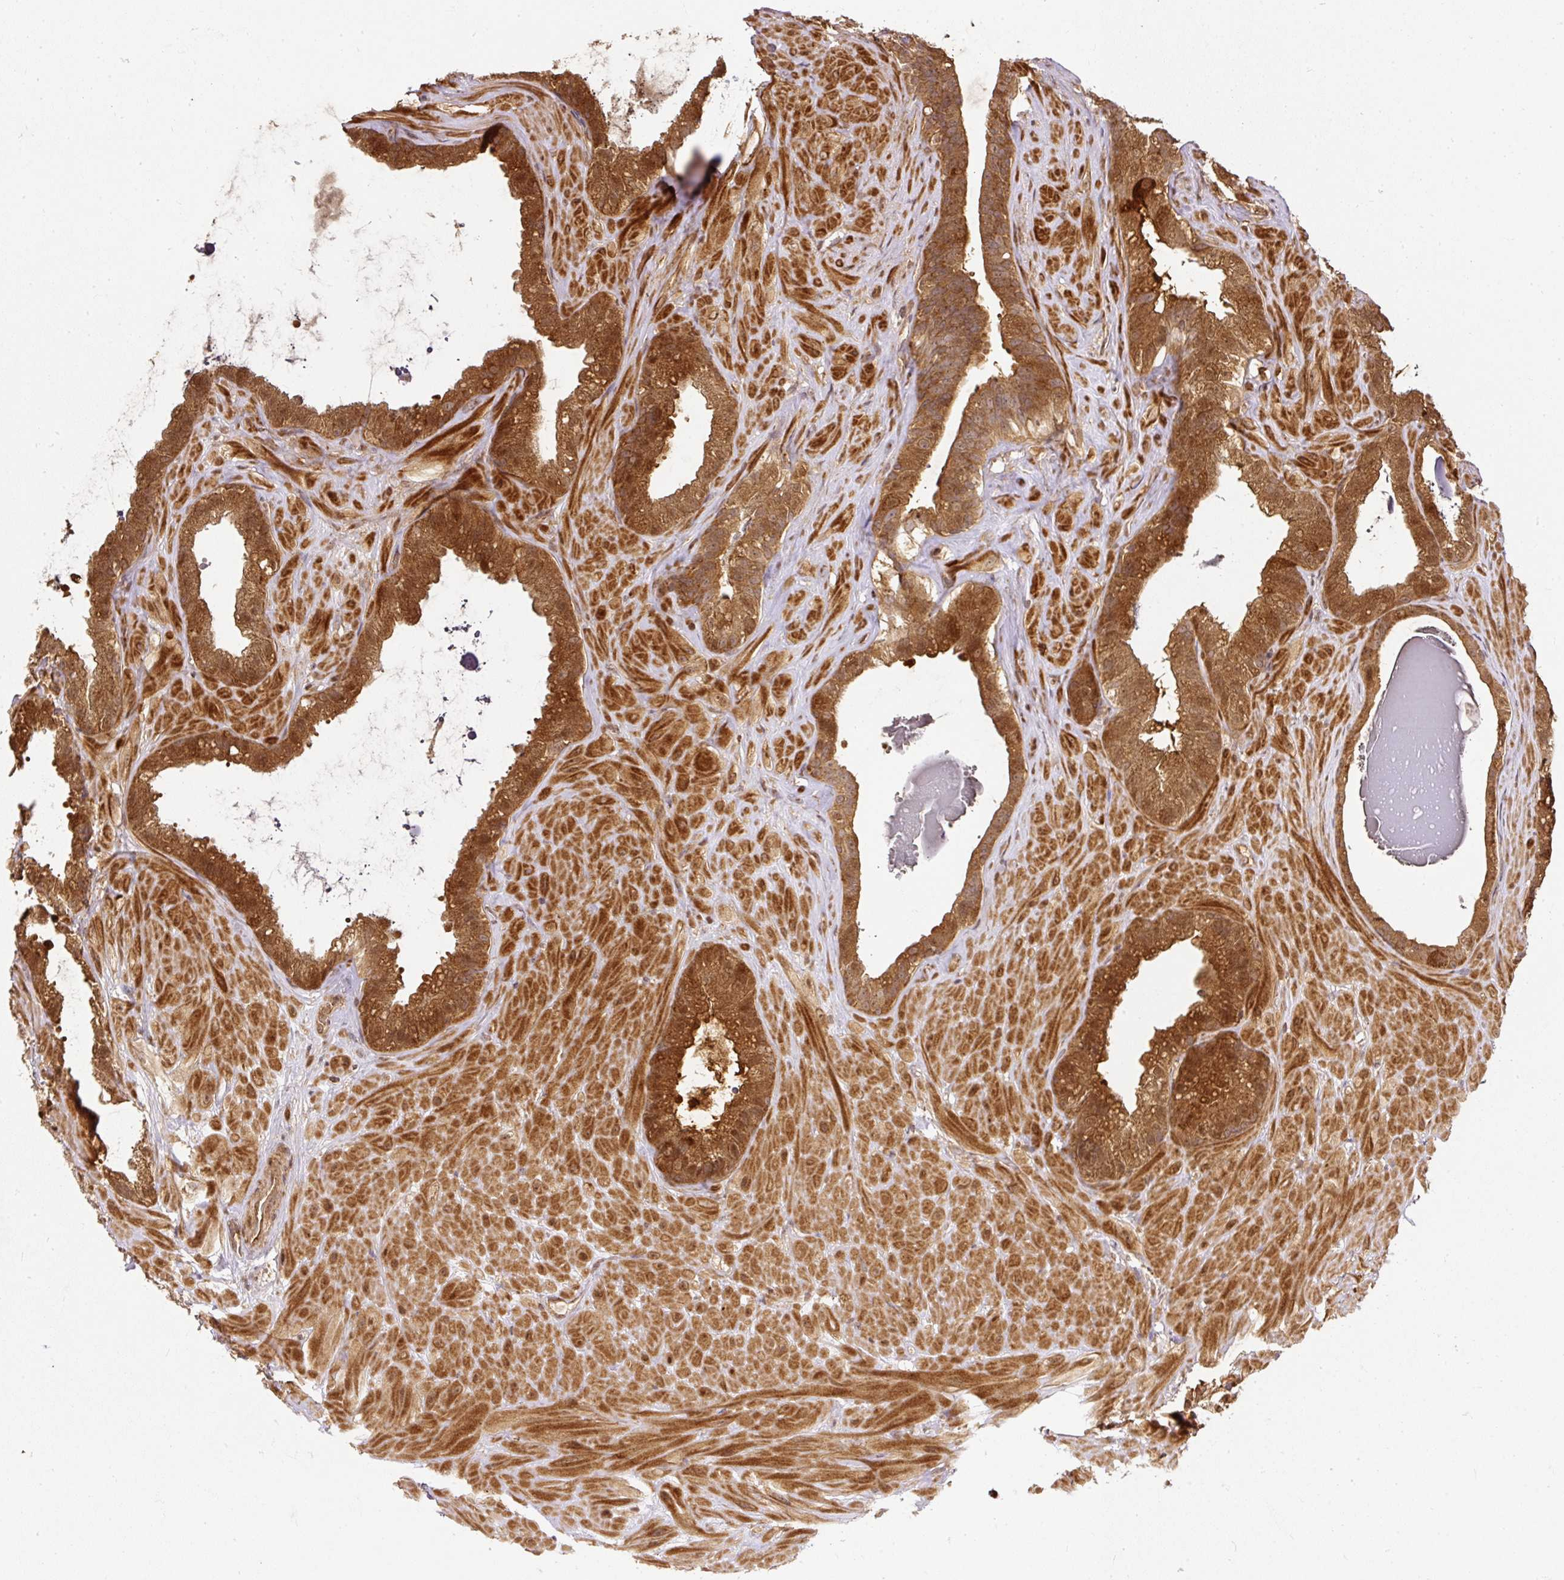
{"staining": {"intensity": "strong", "quantity": ">75%", "location": "cytoplasmic/membranous,nuclear"}, "tissue": "seminal vesicle", "cell_type": "Glandular cells", "image_type": "normal", "snomed": [{"axis": "morphology", "description": "Normal tissue, NOS"}, {"axis": "topography", "description": "Seminal veicle"}, {"axis": "topography", "description": "Peripheral nerve tissue"}], "caption": "The histopathology image shows staining of unremarkable seminal vesicle, revealing strong cytoplasmic/membranous,nuclear protein staining (brown color) within glandular cells.", "gene": "PSMD1", "patient": {"sex": "male", "age": 76}}